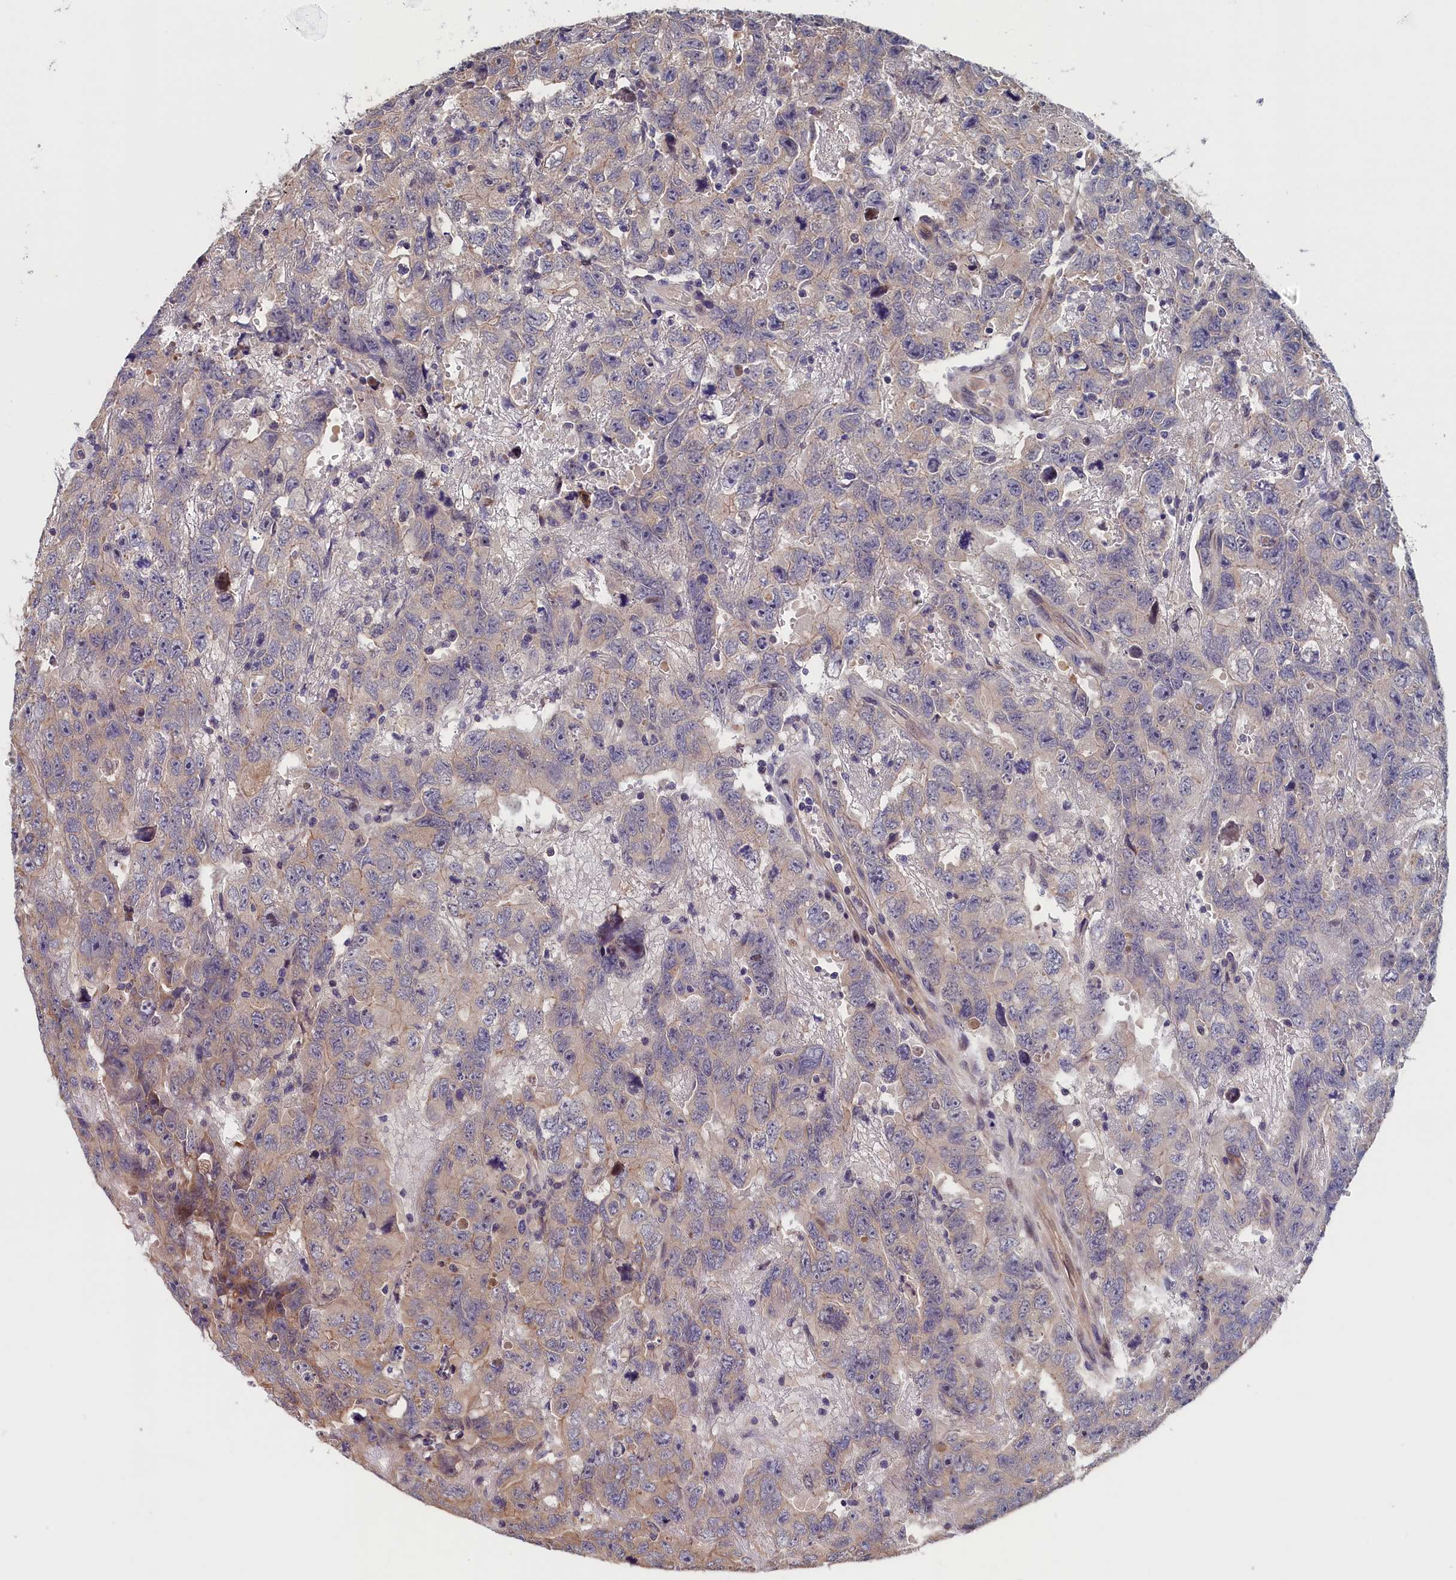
{"staining": {"intensity": "moderate", "quantity": "<25%", "location": "cytoplasmic/membranous"}, "tissue": "testis cancer", "cell_type": "Tumor cells", "image_type": "cancer", "snomed": [{"axis": "morphology", "description": "Carcinoma, Embryonal, NOS"}, {"axis": "topography", "description": "Testis"}], "caption": "A brown stain shows moderate cytoplasmic/membranous staining of a protein in embryonal carcinoma (testis) tumor cells.", "gene": "TMEM116", "patient": {"sex": "male", "age": 45}}